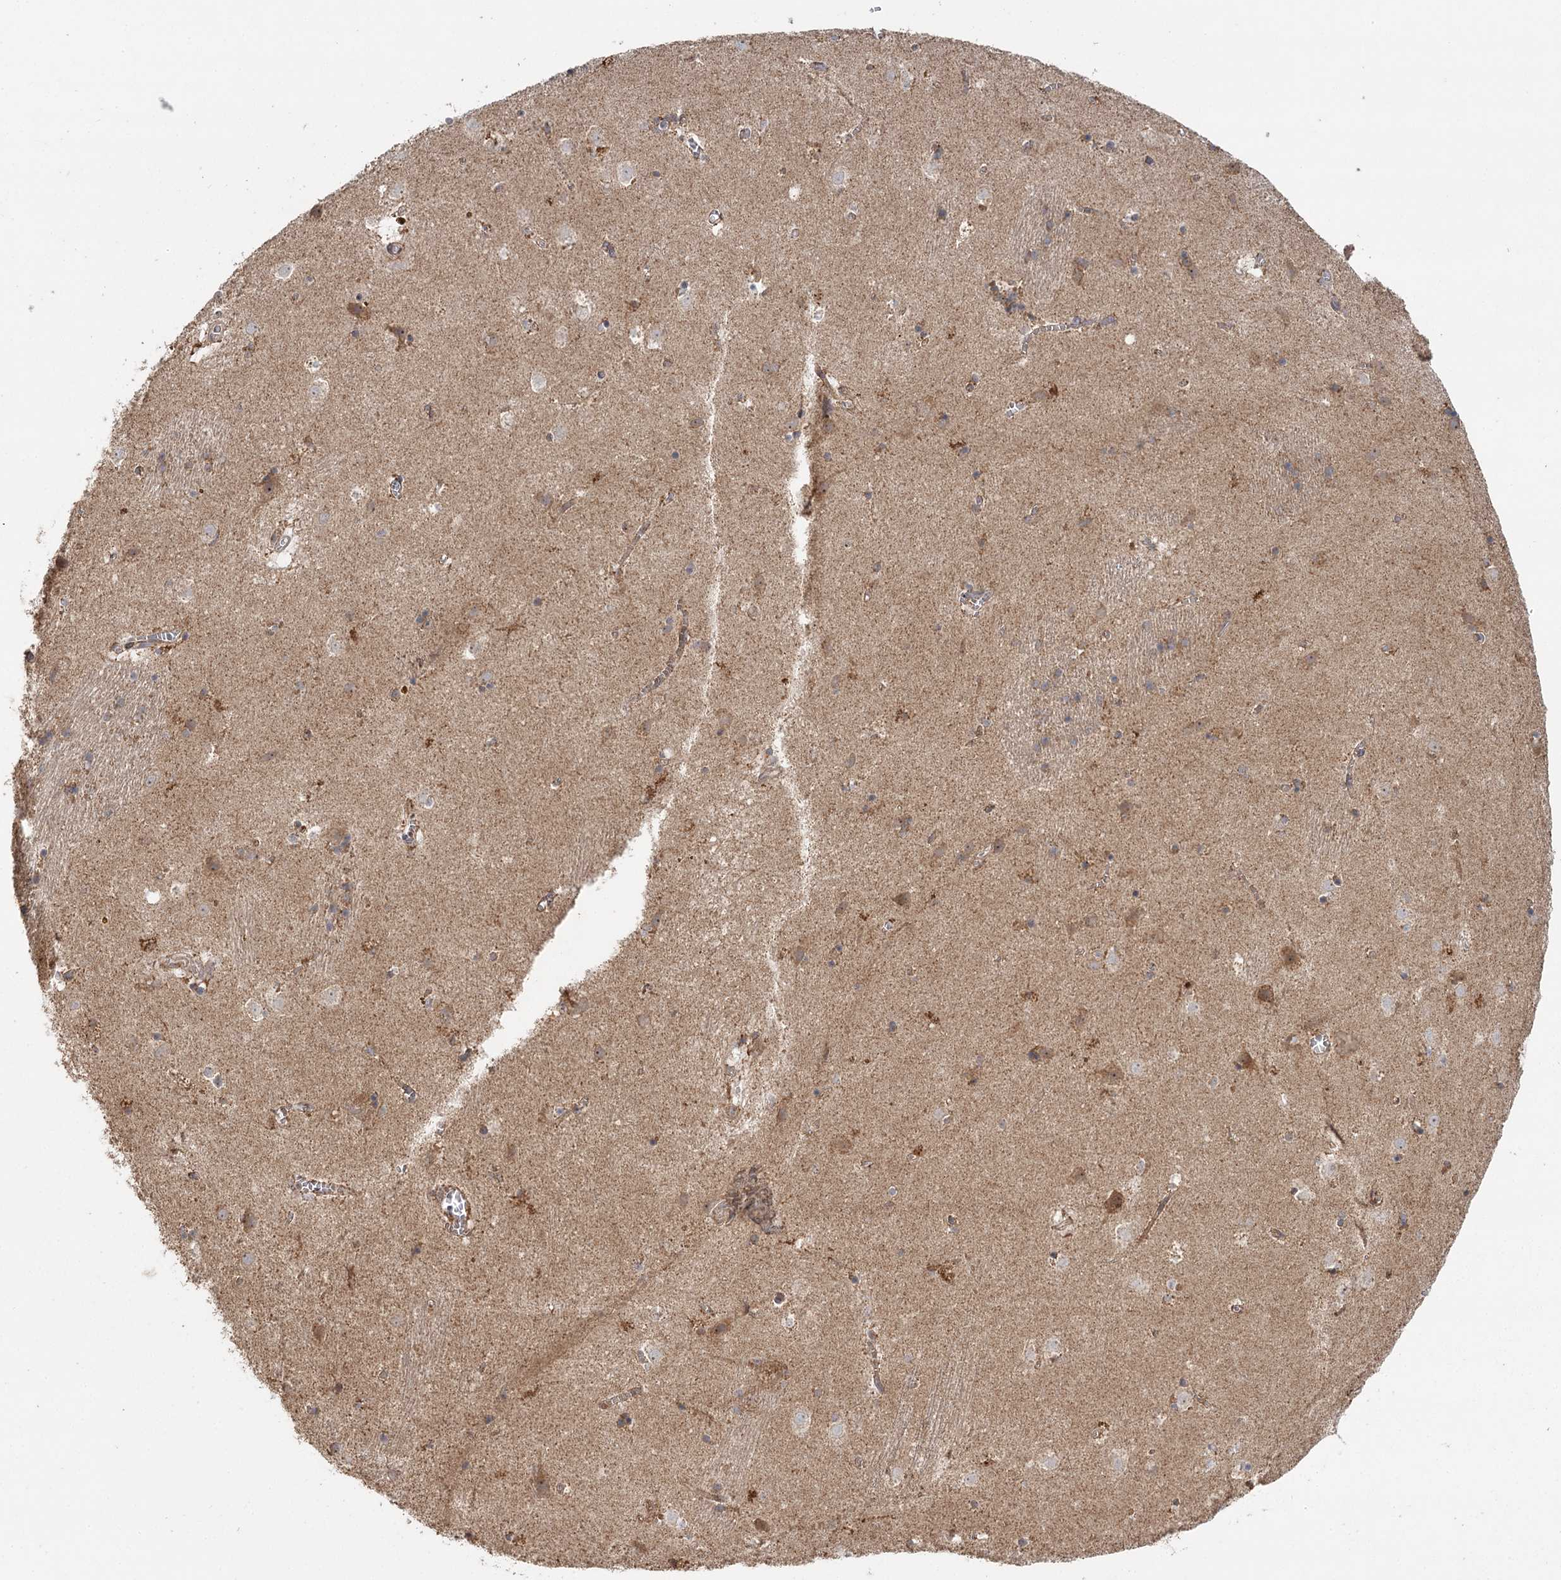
{"staining": {"intensity": "moderate", "quantity": "<25%", "location": "cytoplasmic/membranous"}, "tissue": "caudate", "cell_type": "Glial cells", "image_type": "normal", "snomed": [{"axis": "morphology", "description": "Normal tissue, NOS"}, {"axis": "topography", "description": "Lateral ventricle wall"}], "caption": "DAB immunohistochemical staining of normal caudate exhibits moderate cytoplasmic/membranous protein positivity in approximately <25% of glial cells.", "gene": "ENSG00000273217", "patient": {"sex": "male", "age": 70}}